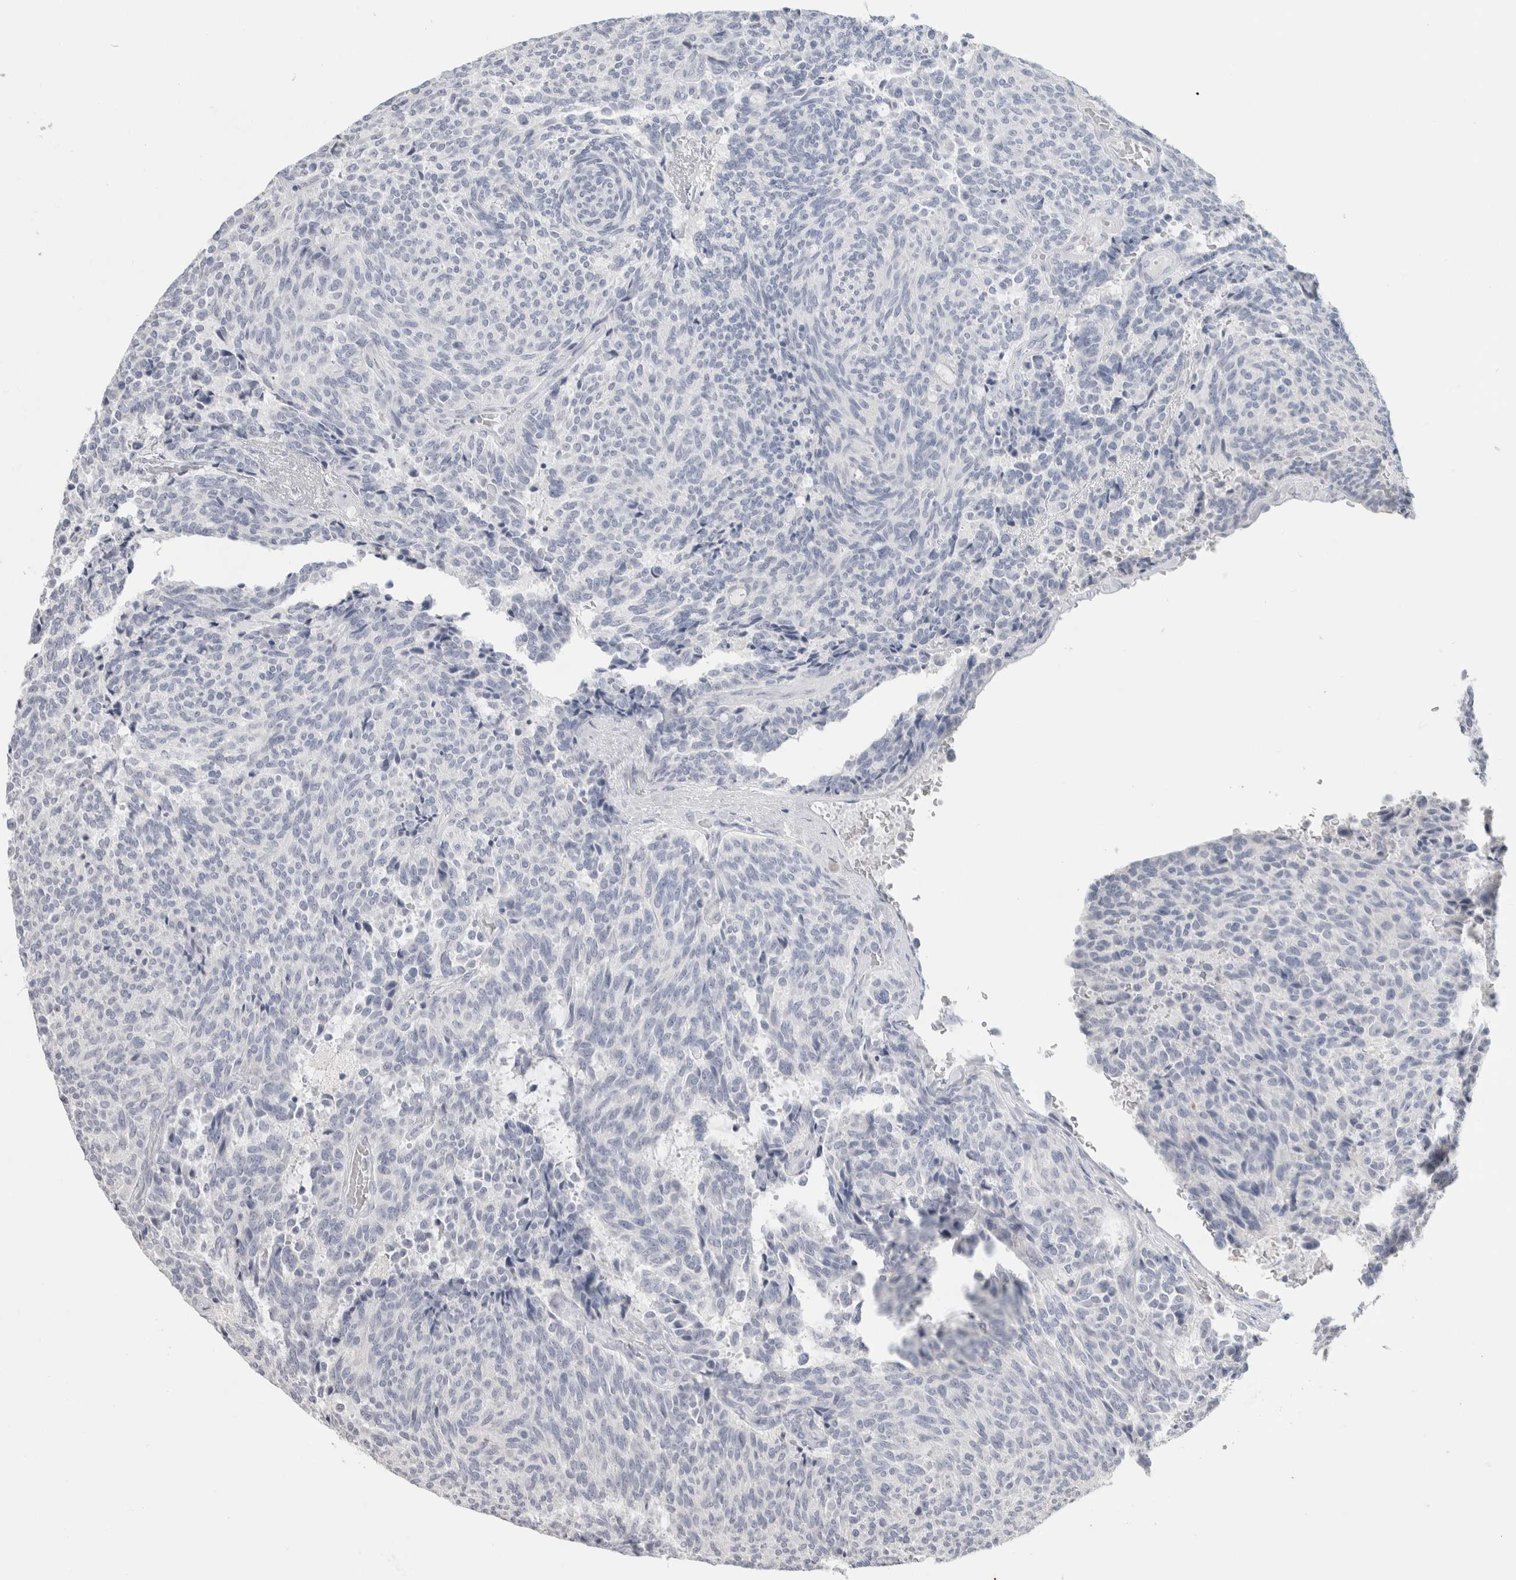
{"staining": {"intensity": "negative", "quantity": "none", "location": "none"}, "tissue": "carcinoid", "cell_type": "Tumor cells", "image_type": "cancer", "snomed": [{"axis": "morphology", "description": "Carcinoid, malignant, NOS"}, {"axis": "topography", "description": "Pancreas"}], "caption": "Carcinoid stained for a protein using immunohistochemistry demonstrates no positivity tumor cells.", "gene": "SLC6A1", "patient": {"sex": "female", "age": 54}}